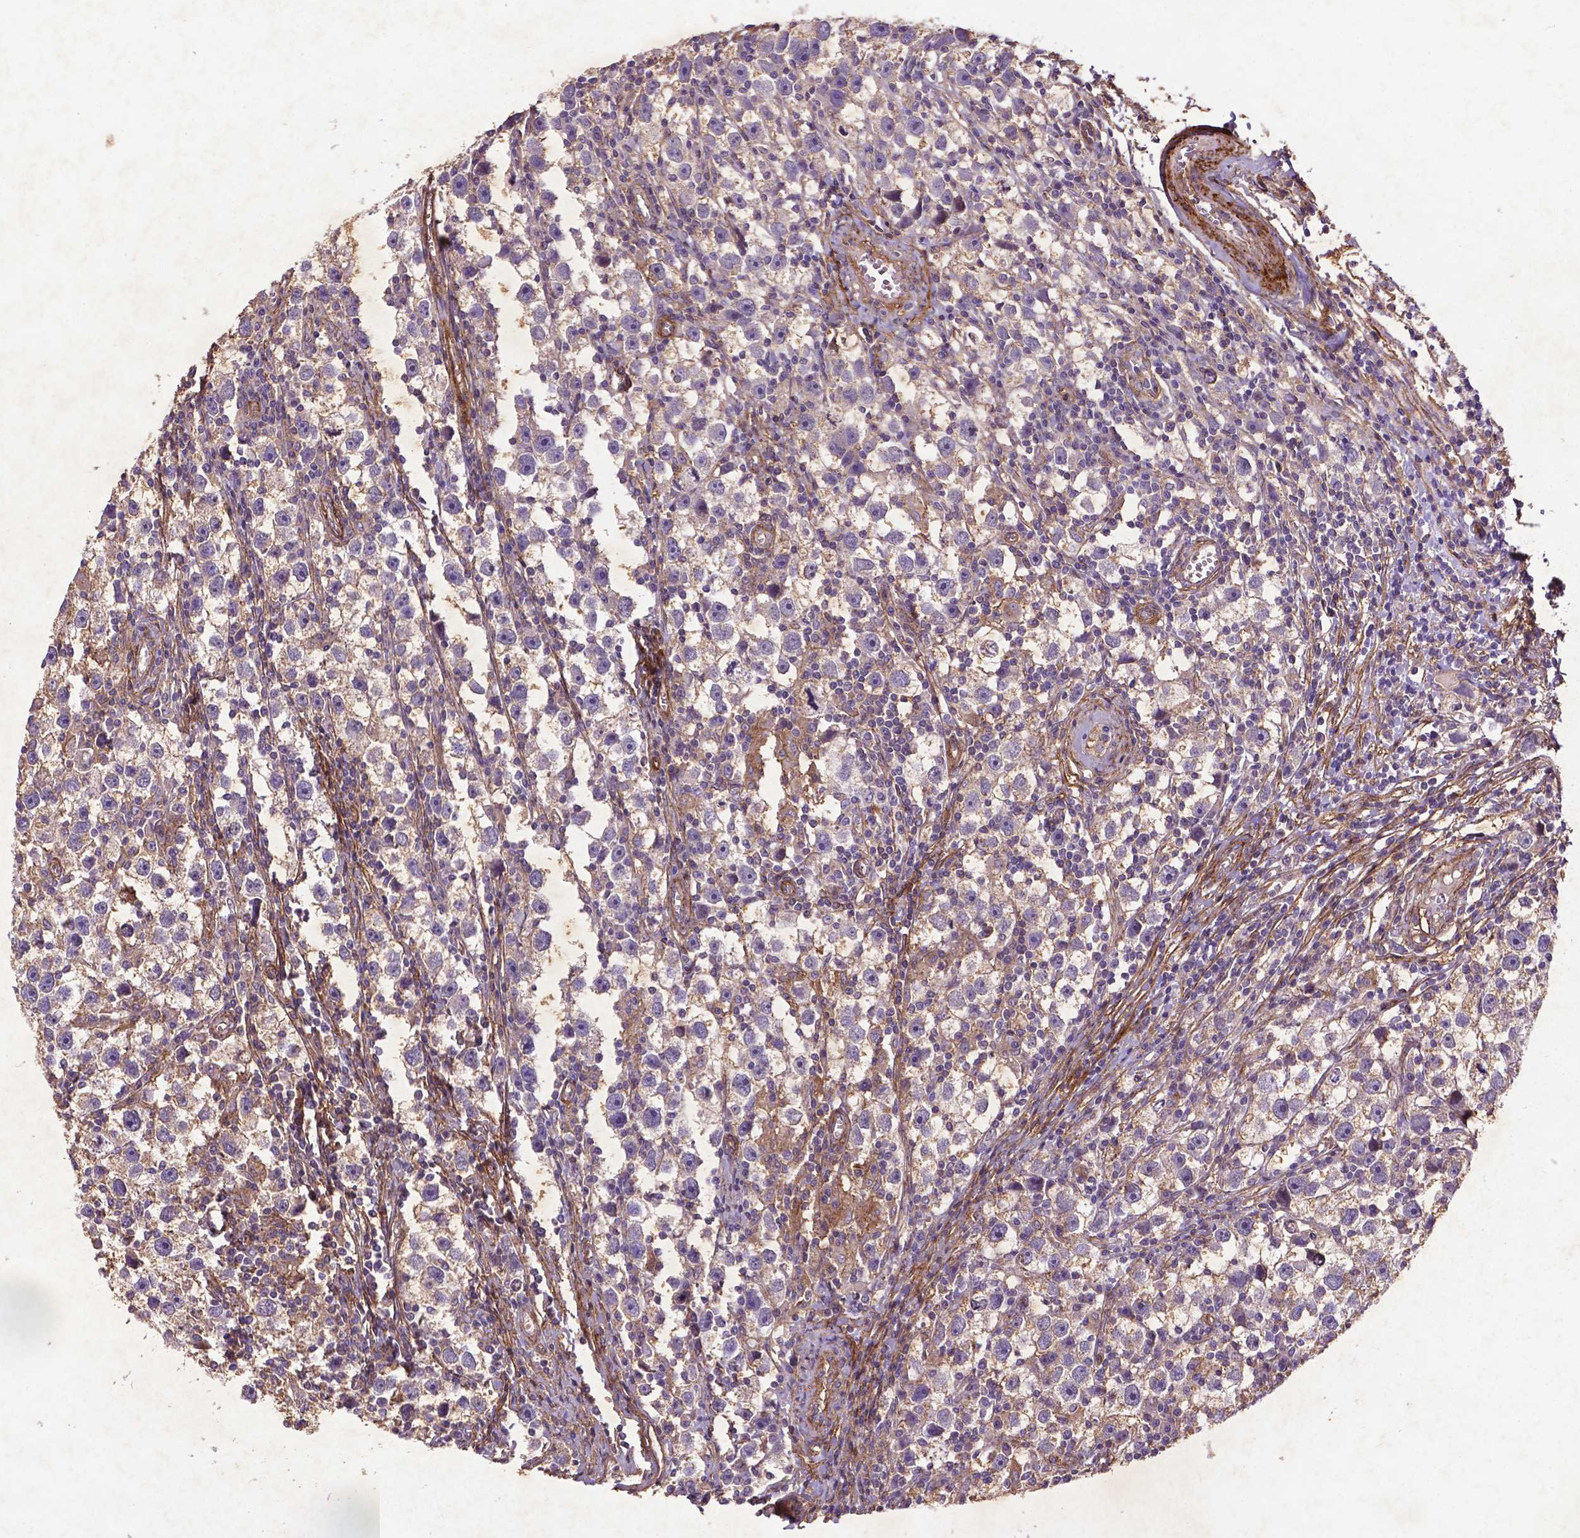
{"staining": {"intensity": "weak", "quantity": "25%-75%", "location": "cytoplasmic/membranous"}, "tissue": "testis cancer", "cell_type": "Tumor cells", "image_type": "cancer", "snomed": [{"axis": "morphology", "description": "Seminoma, NOS"}, {"axis": "topography", "description": "Testis"}], "caption": "Protein expression analysis of testis cancer shows weak cytoplasmic/membranous expression in approximately 25%-75% of tumor cells.", "gene": "RRAS", "patient": {"sex": "male", "age": 30}}